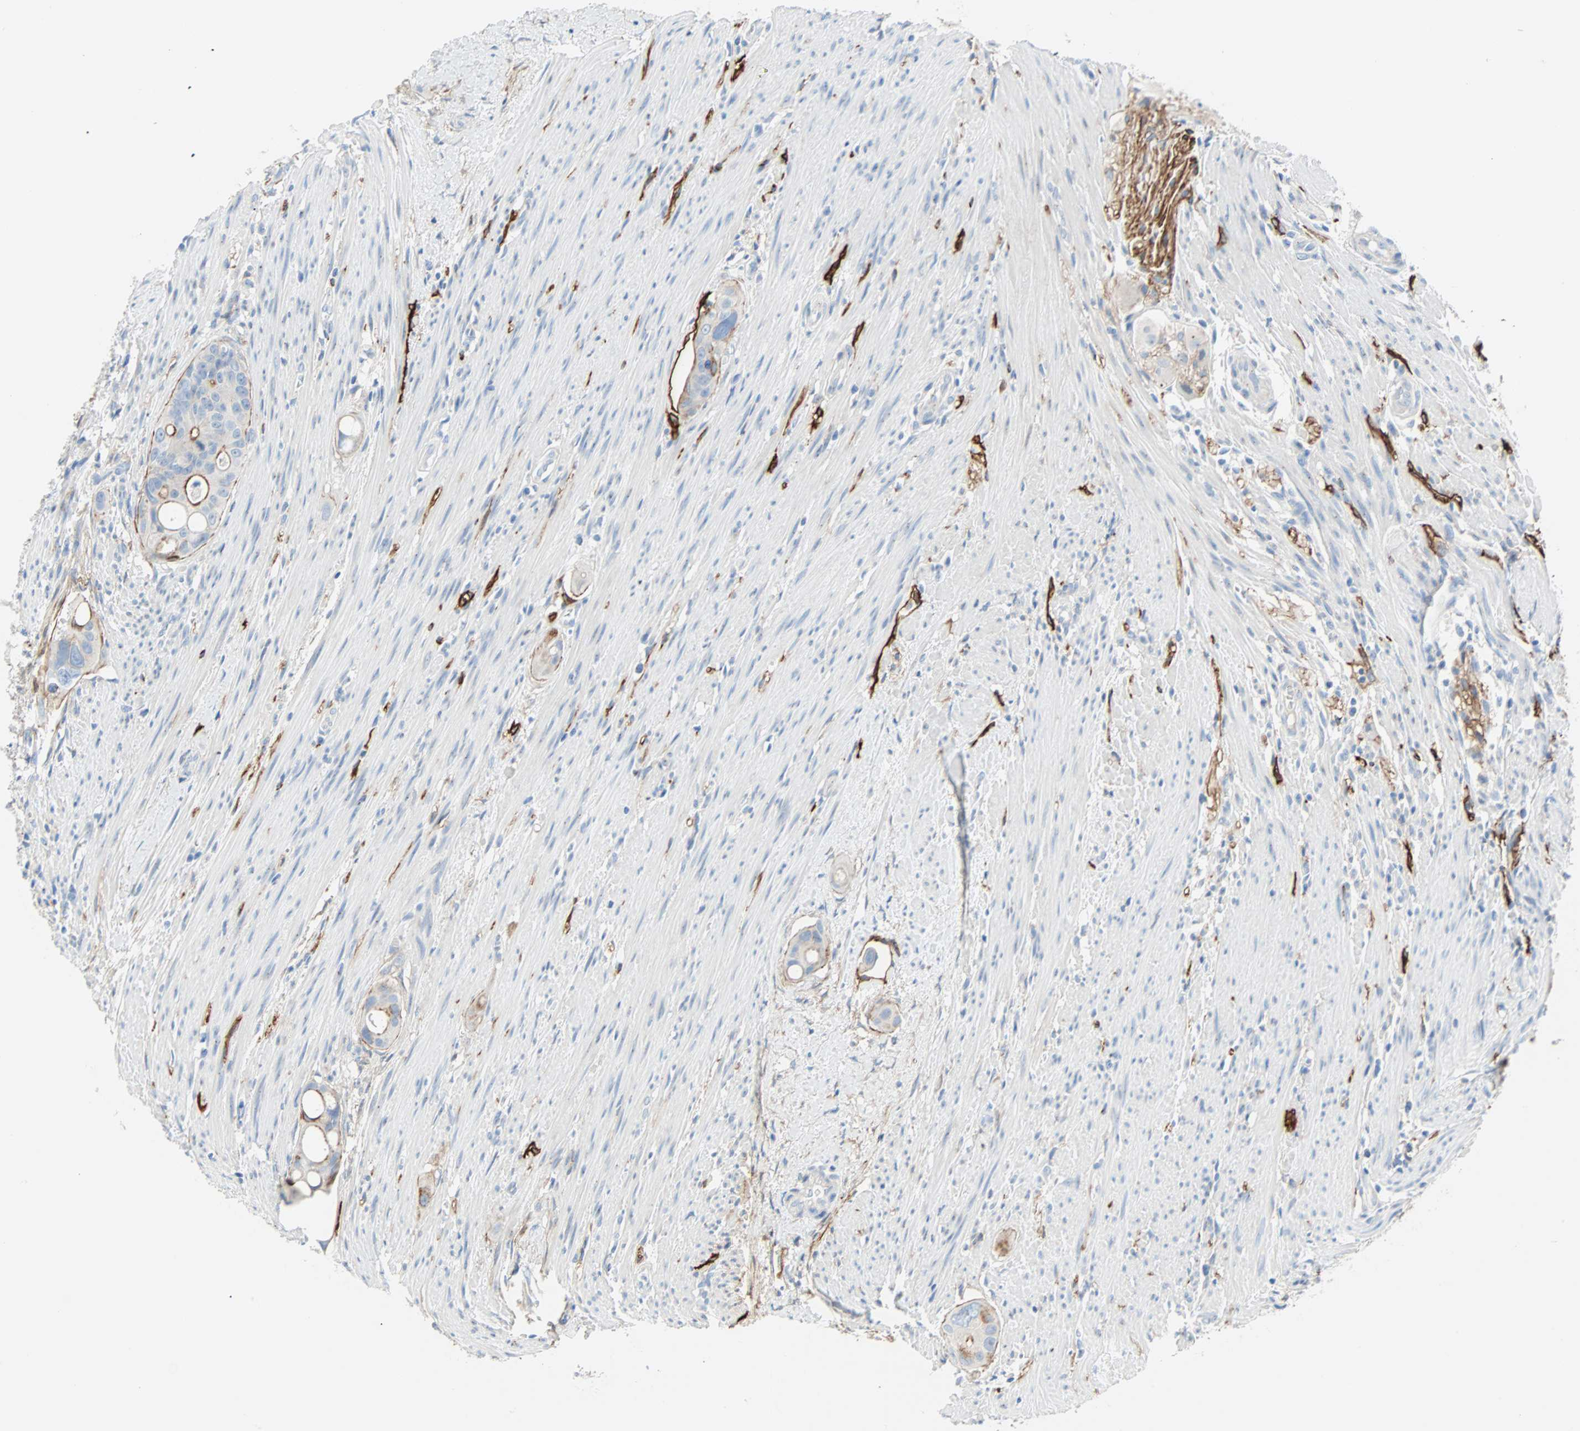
{"staining": {"intensity": "moderate", "quantity": "<25%", "location": "cytoplasmic/membranous"}, "tissue": "colorectal cancer", "cell_type": "Tumor cells", "image_type": "cancer", "snomed": [{"axis": "morphology", "description": "Adenocarcinoma, NOS"}, {"axis": "topography", "description": "Colon"}], "caption": "Protein staining exhibits moderate cytoplasmic/membranous positivity in about <25% of tumor cells in colorectal cancer. Using DAB (3,3'-diaminobenzidine) (brown) and hematoxylin (blue) stains, captured at high magnification using brightfield microscopy.", "gene": "PDPN", "patient": {"sex": "female", "age": 57}}